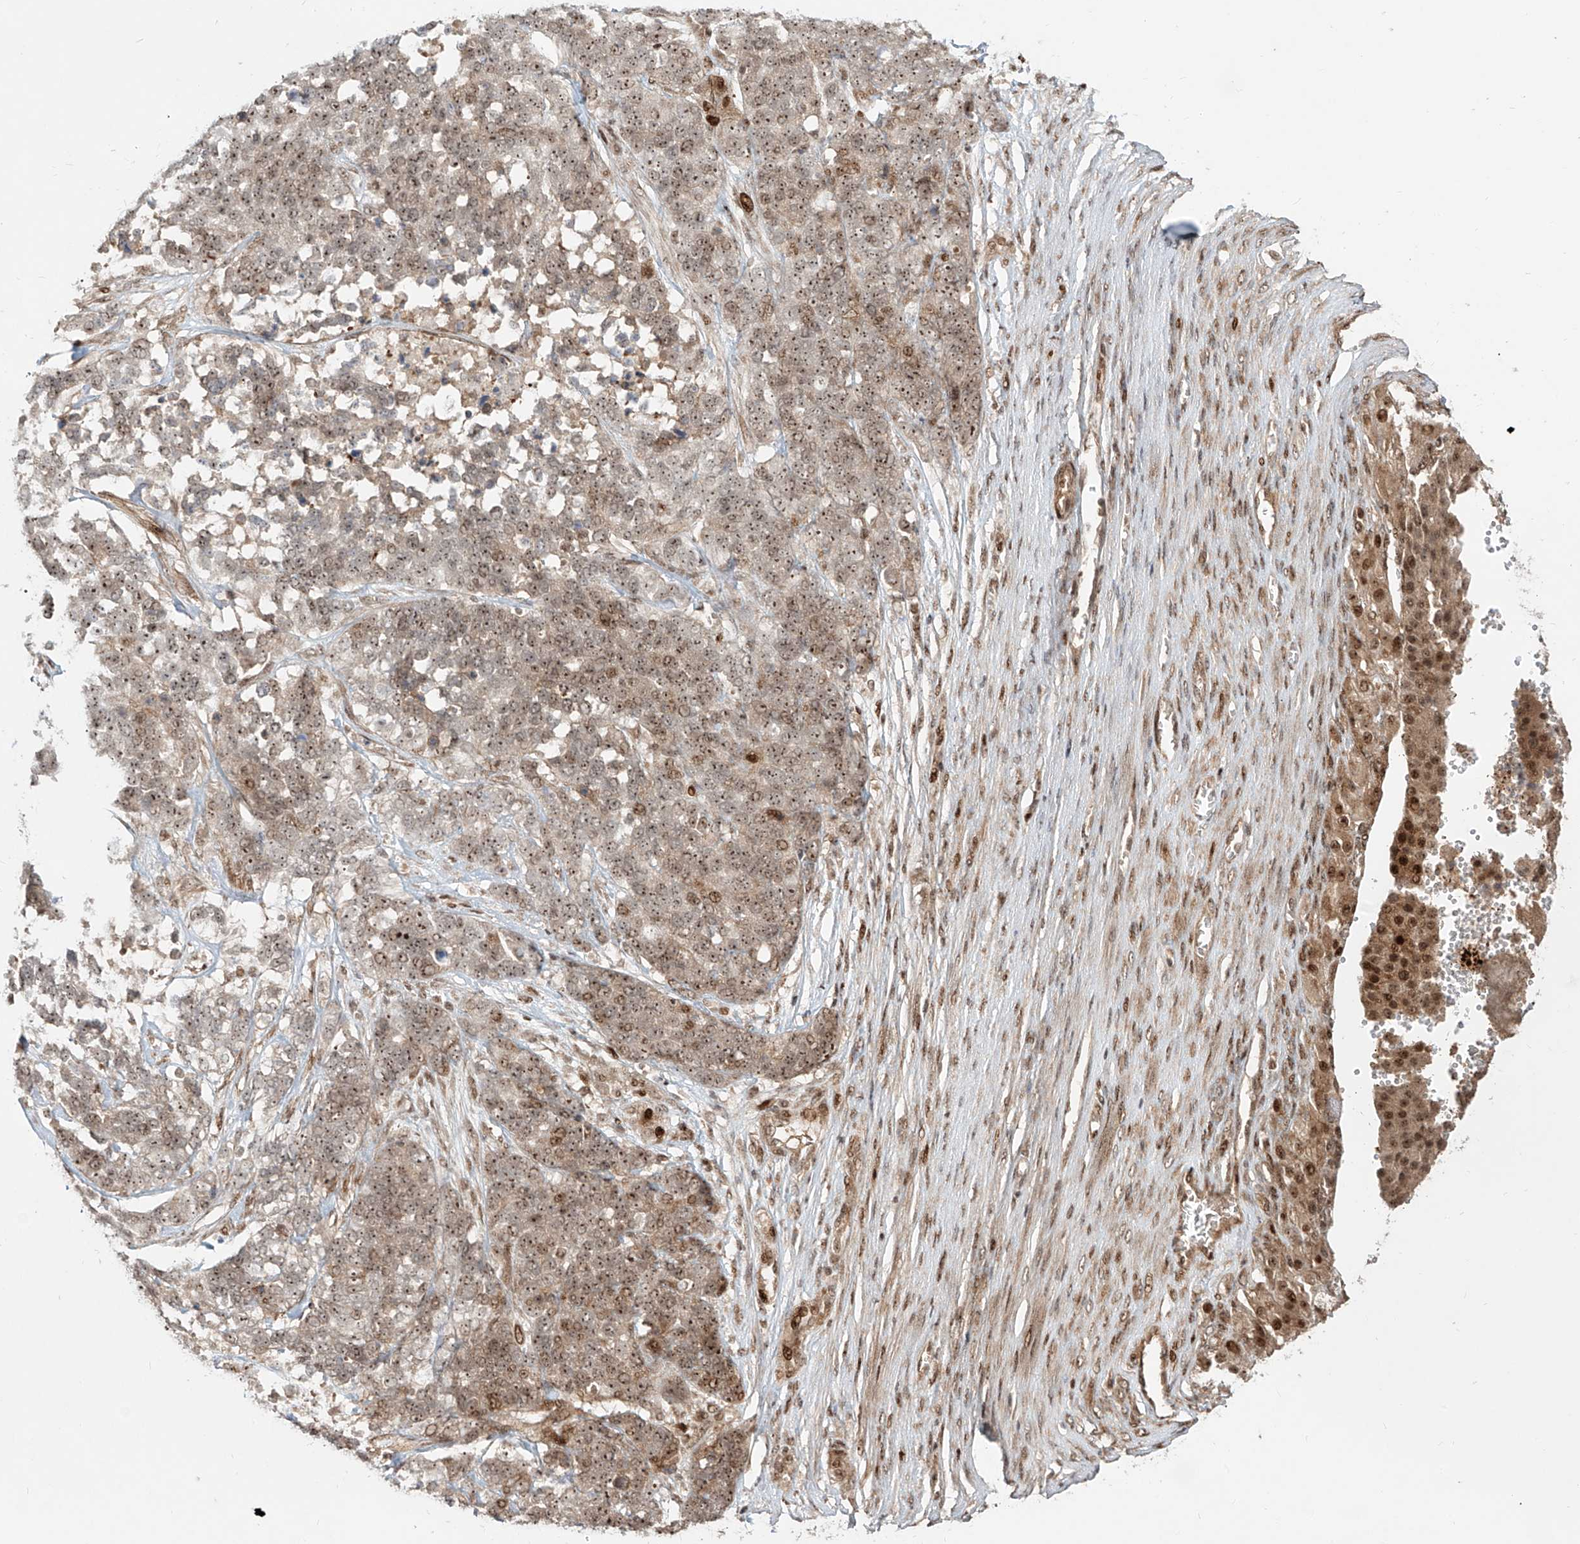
{"staining": {"intensity": "moderate", "quantity": ">75%", "location": "nuclear"}, "tissue": "ovarian cancer", "cell_type": "Tumor cells", "image_type": "cancer", "snomed": [{"axis": "morphology", "description": "Cystadenocarcinoma, serous, NOS"}, {"axis": "topography", "description": "Ovary"}], "caption": "An image of human ovarian cancer (serous cystadenocarcinoma) stained for a protein demonstrates moderate nuclear brown staining in tumor cells.", "gene": "ZNF710", "patient": {"sex": "female", "age": 44}}